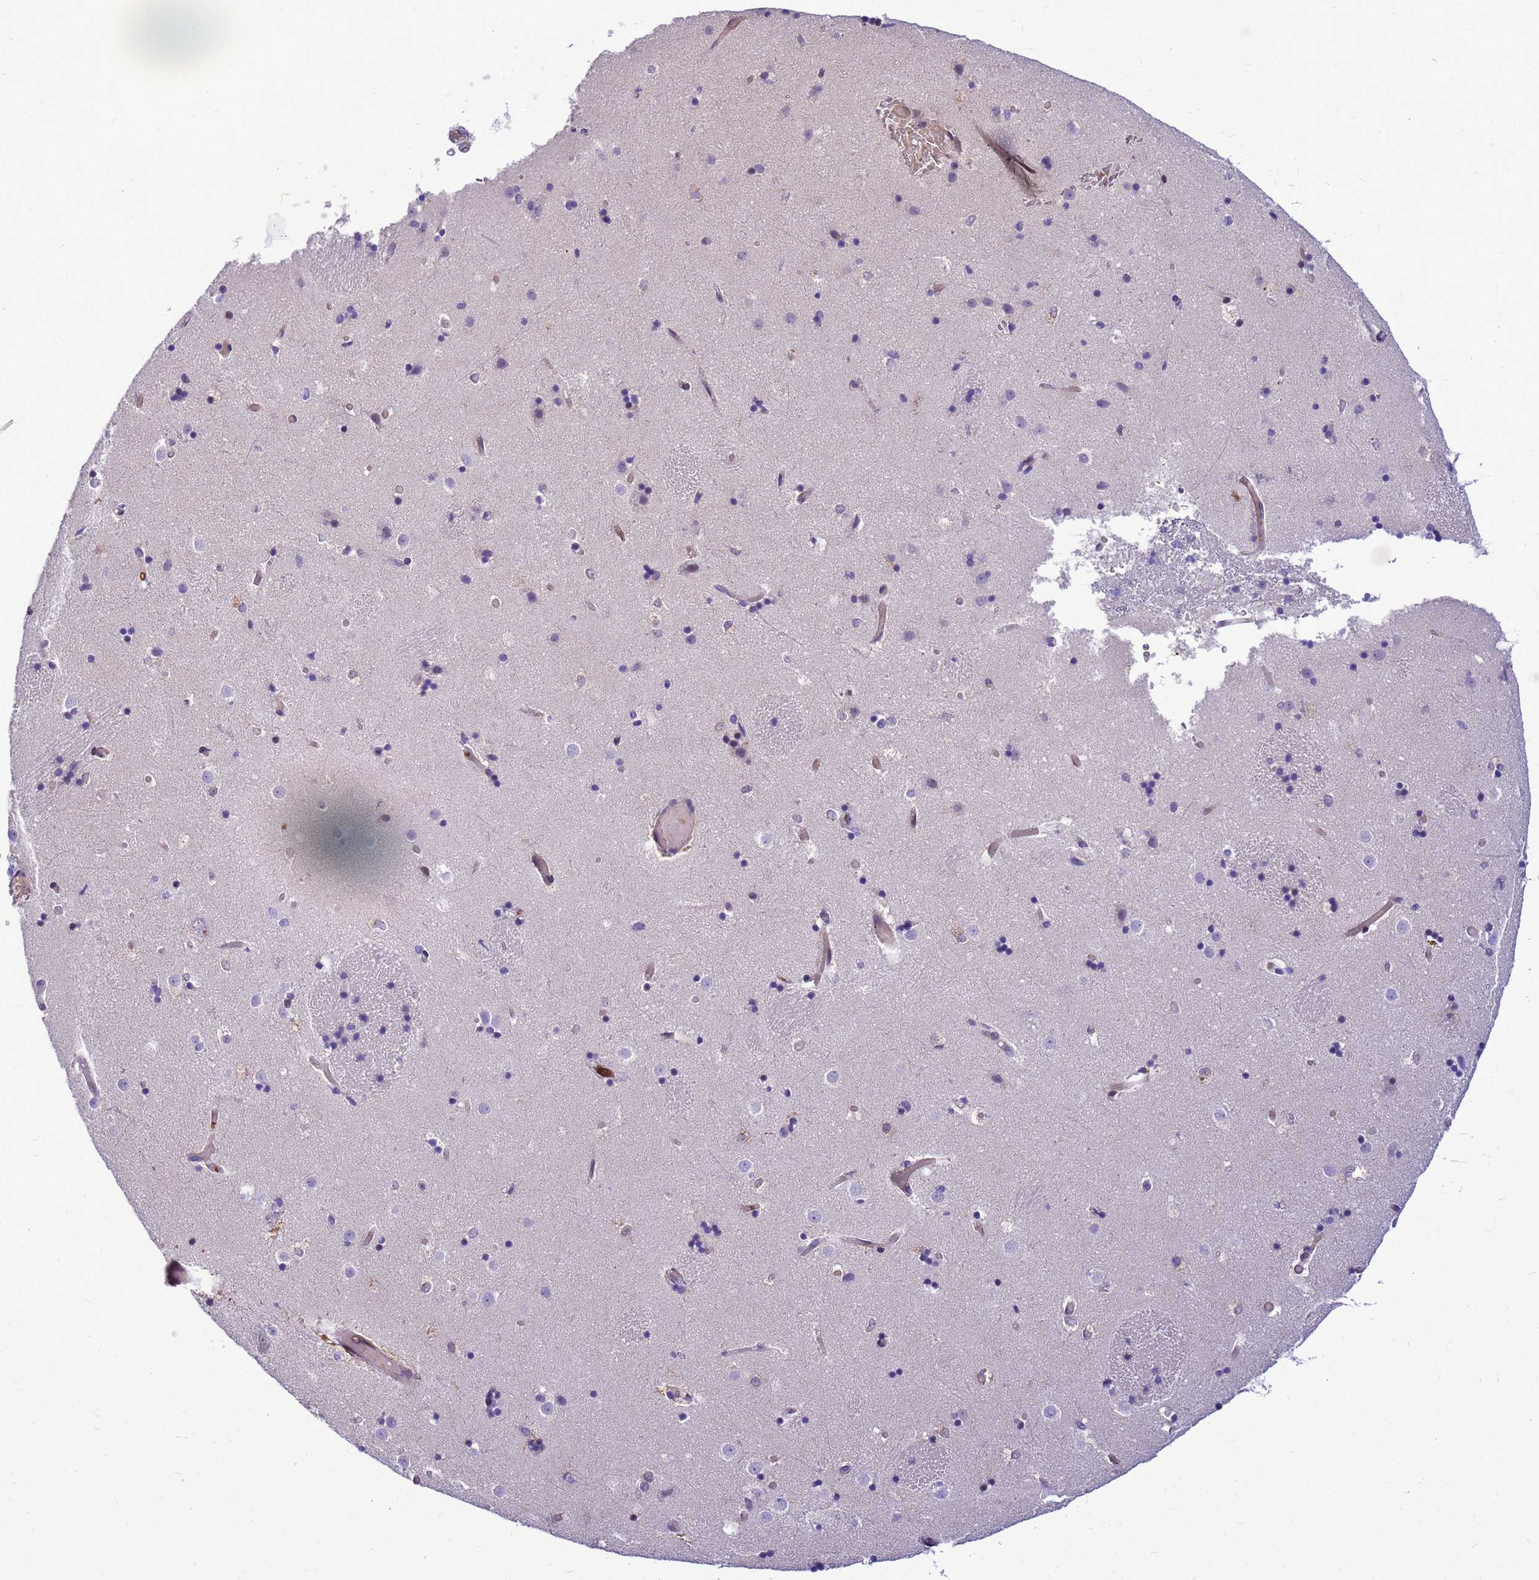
{"staining": {"intensity": "negative", "quantity": "none", "location": "none"}, "tissue": "caudate", "cell_type": "Glial cells", "image_type": "normal", "snomed": [{"axis": "morphology", "description": "Normal tissue, NOS"}, {"axis": "topography", "description": "Lateral ventricle wall"}], "caption": "IHC micrograph of unremarkable caudate stained for a protein (brown), which displays no positivity in glial cells.", "gene": "ADAMTS7", "patient": {"sex": "female", "age": 52}}